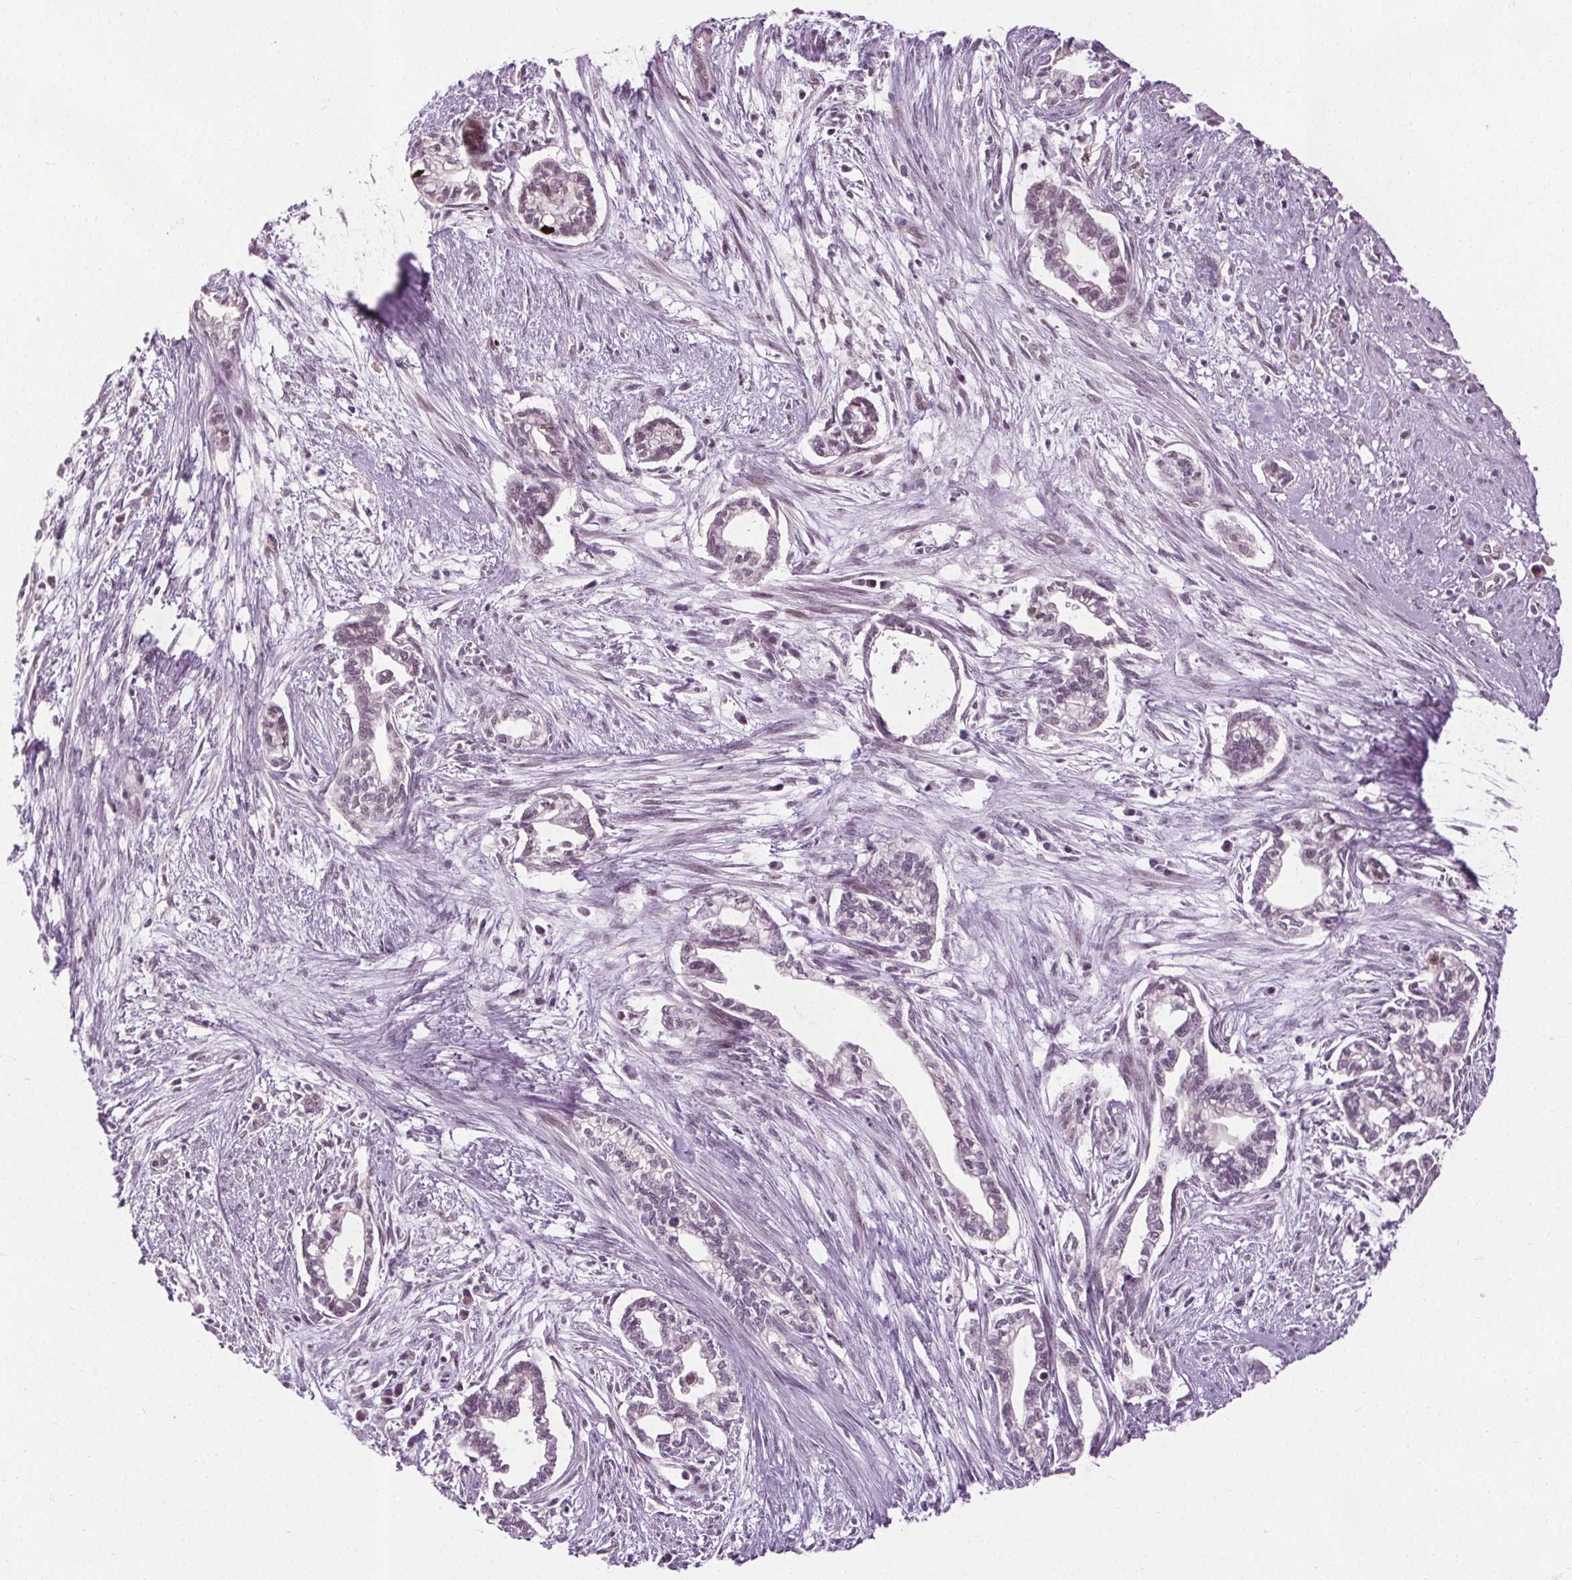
{"staining": {"intensity": "negative", "quantity": "none", "location": "none"}, "tissue": "cervical cancer", "cell_type": "Tumor cells", "image_type": "cancer", "snomed": [{"axis": "morphology", "description": "Adenocarcinoma, NOS"}, {"axis": "topography", "description": "Cervix"}], "caption": "A histopathology image of cervical adenocarcinoma stained for a protein exhibits no brown staining in tumor cells.", "gene": "CEBPA", "patient": {"sex": "female", "age": 62}}